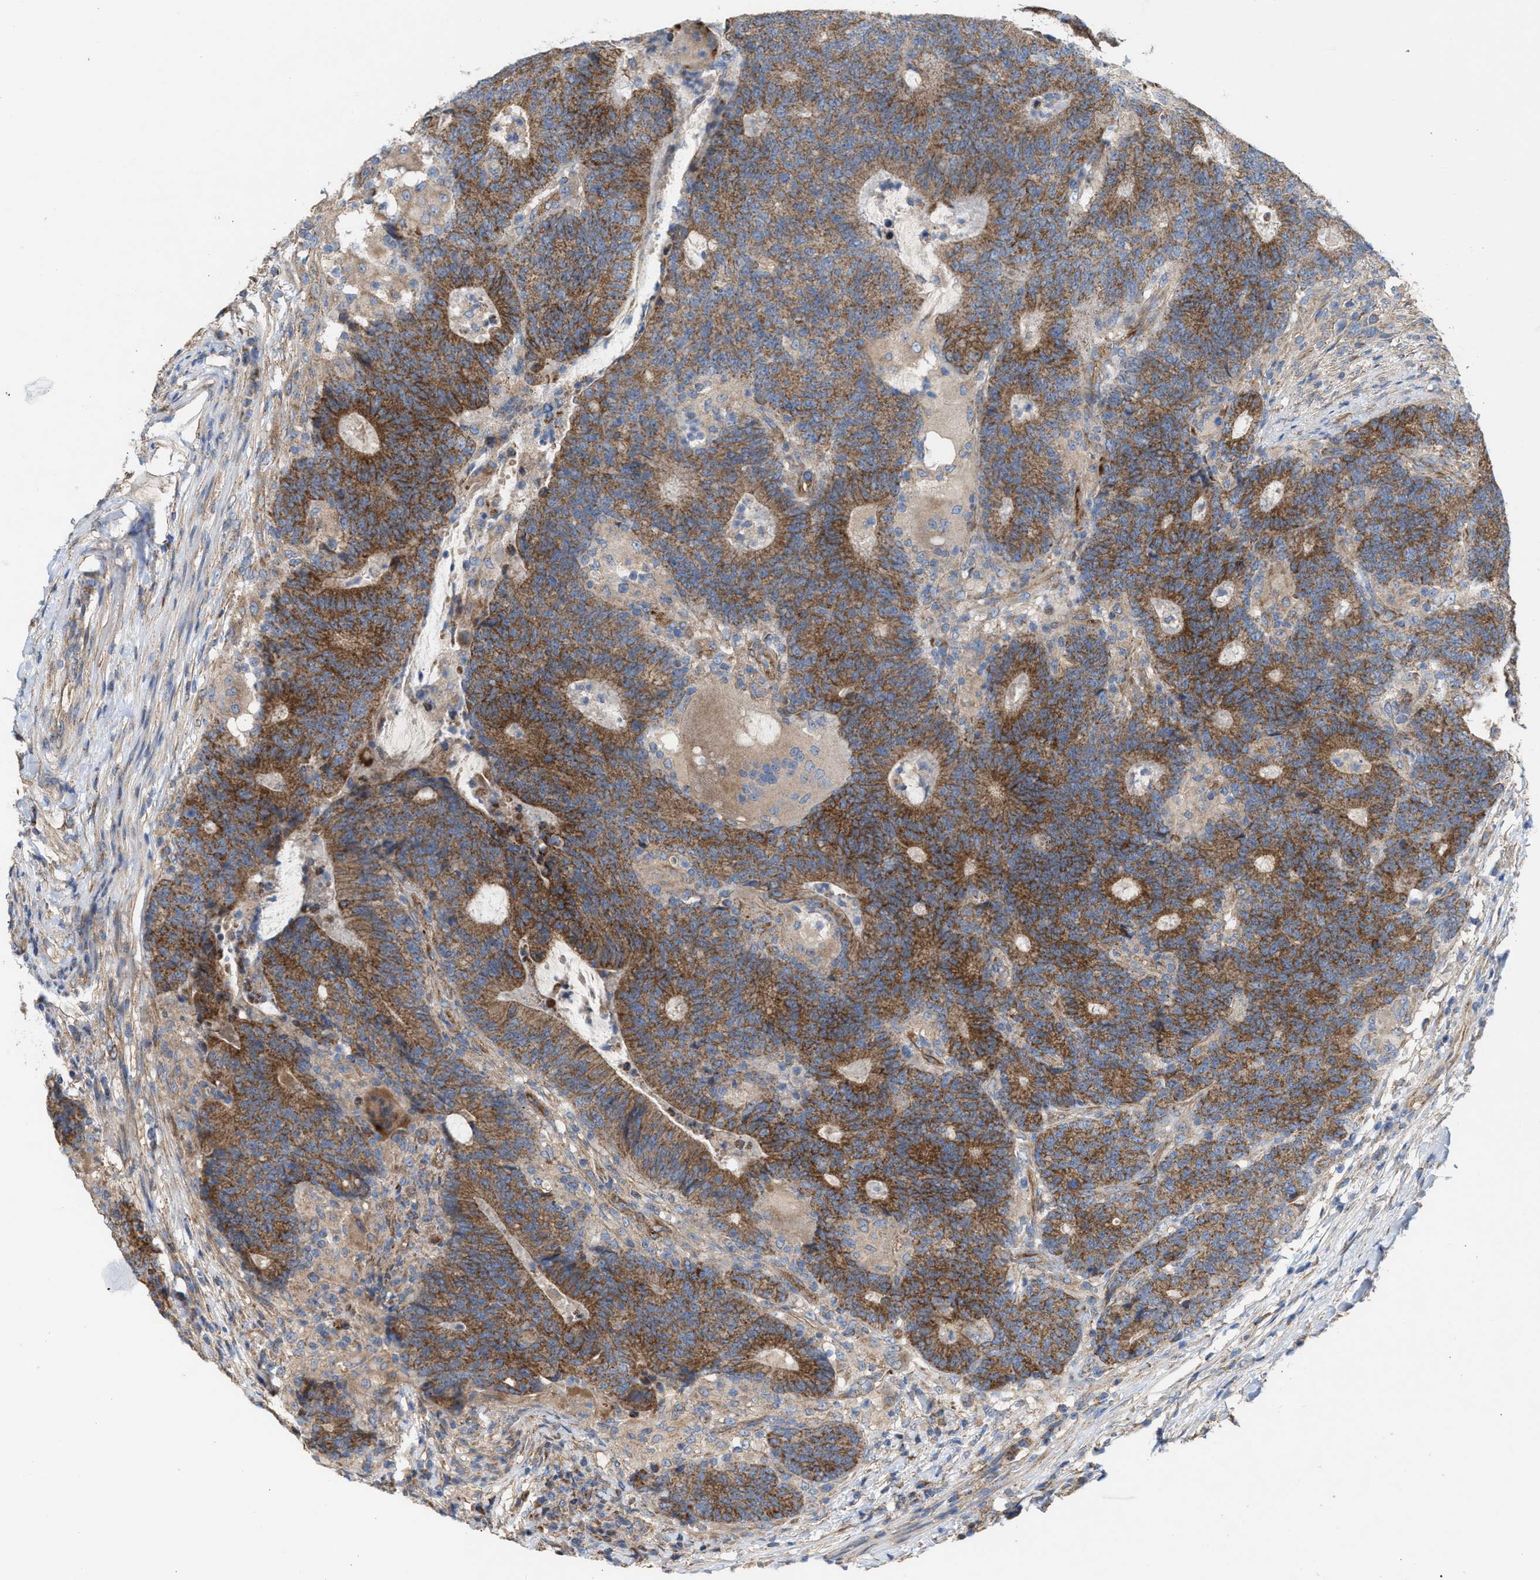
{"staining": {"intensity": "moderate", "quantity": ">75%", "location": "cytoplasmic/membranous"}, "tissue": "colorectal cancer", "cell_type": "Tumor cells", "image_type": "cancer", "snomed": [{"axis": "morphology", "description": "Normal tissue, NOS"}, {"axis": "morphology", "description": "Adenocarcinoma, NOS"}, {"axis": "topography", "description": "Colon"}], "caption": "Approximately >75% of tumor cells in human colorectal cancer demonstrate moderate cytoplasmic/membranous protein staining as visualized by brown immunohistochemical staining.", "gene": "OXSM", "patient": {"sex": "female", "age": 75}}